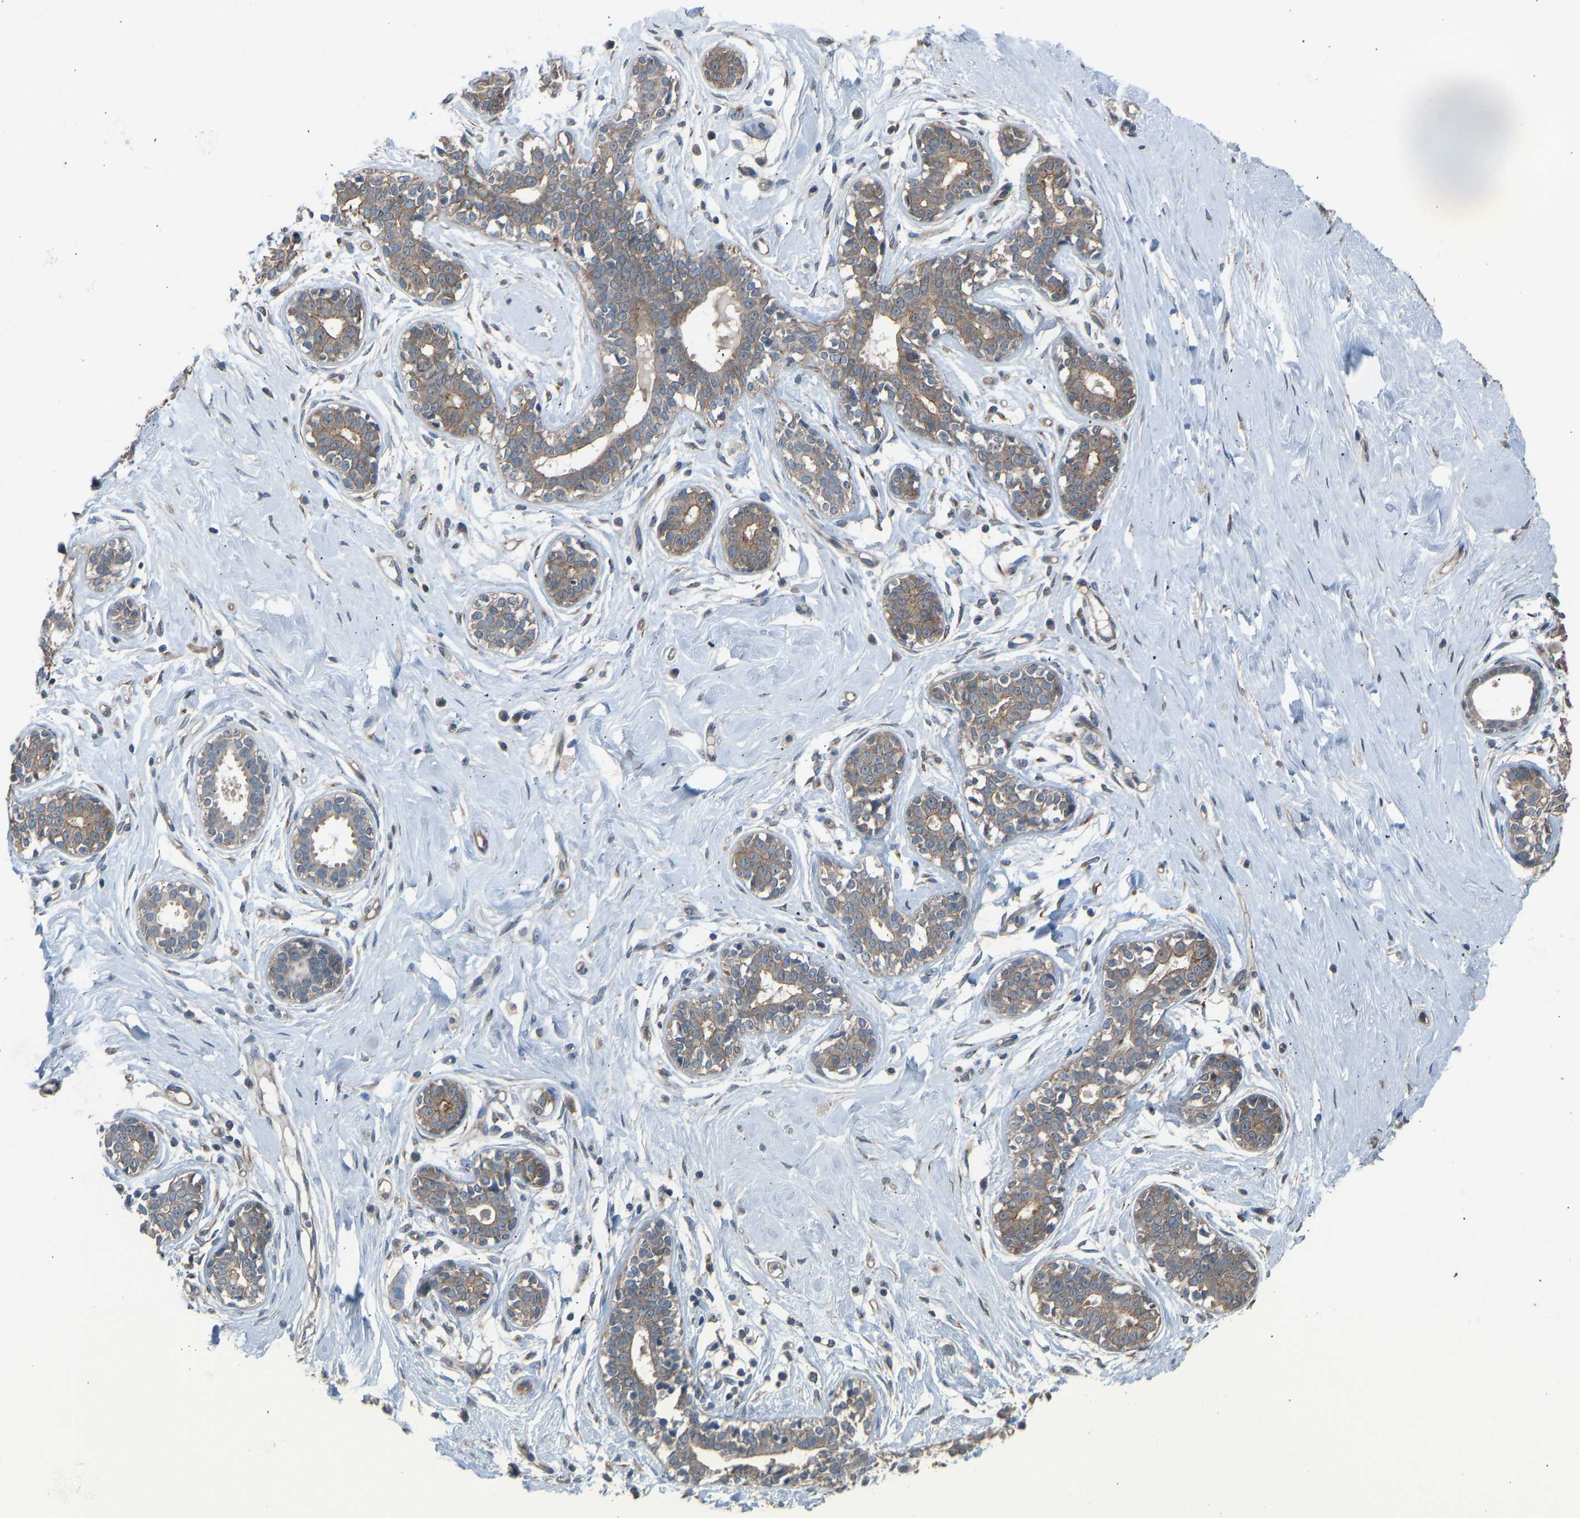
{"staining": {"intensity": "moderate", "quantity": ">75%", "location": "cytoplasmic/membranous"}, "tissue": "breast", "cell_type": "Glandular cells", "image_type": "normal", "snomed": [{"axis": "morphology", "description": "Normal tissue, NOS"}, {"axis": "topography", "description": "Breast"}], "caption": "Brown immunohistochemical staining in normal breast demonstrates moderate cytoplasmic/membranous staining in approximately >75% of glandular cells.", "gene": "SLC43A1", "patient": {"sex": "female", "age": 23}}